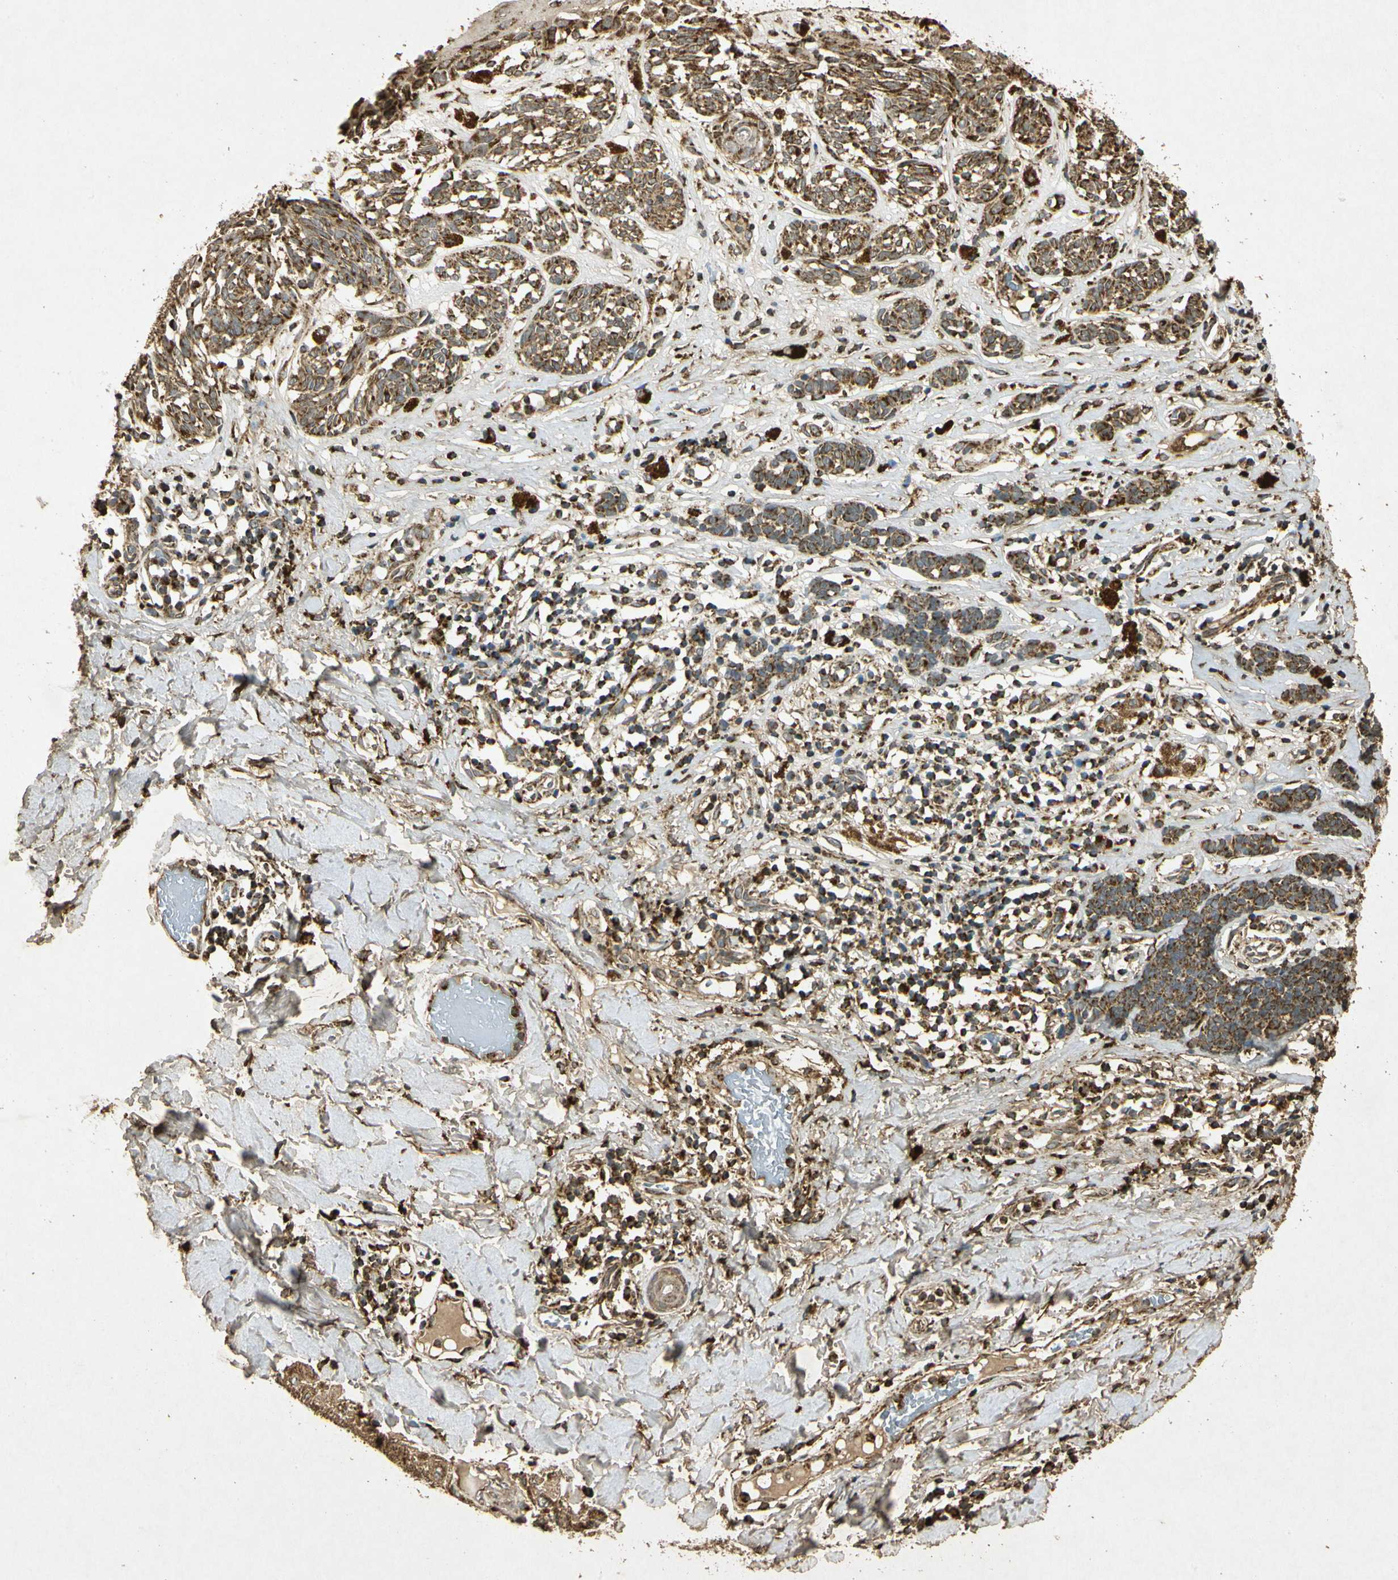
{"staining": {"intensity": "moderate", "quantity": ">75%", "location": "cytoplasmic/membranous"}, "tissue": "melanoma", "cell_type": "Tumor cells", "image_type": "cancer", "snomed": [{"axis": "morphology", "description": "Malignant melanoma, NOS"}, {"axis": "topography", "description": "Skin"}], "caption": "Moderate cytoplasmic/membranous expression for a protein is seen in approximately >75% of tumor cells of malignant melanoma using immunohistochemistry (IHC).", "gene": "PRDX3", "patient": {"sex": "male", "age": 64}}